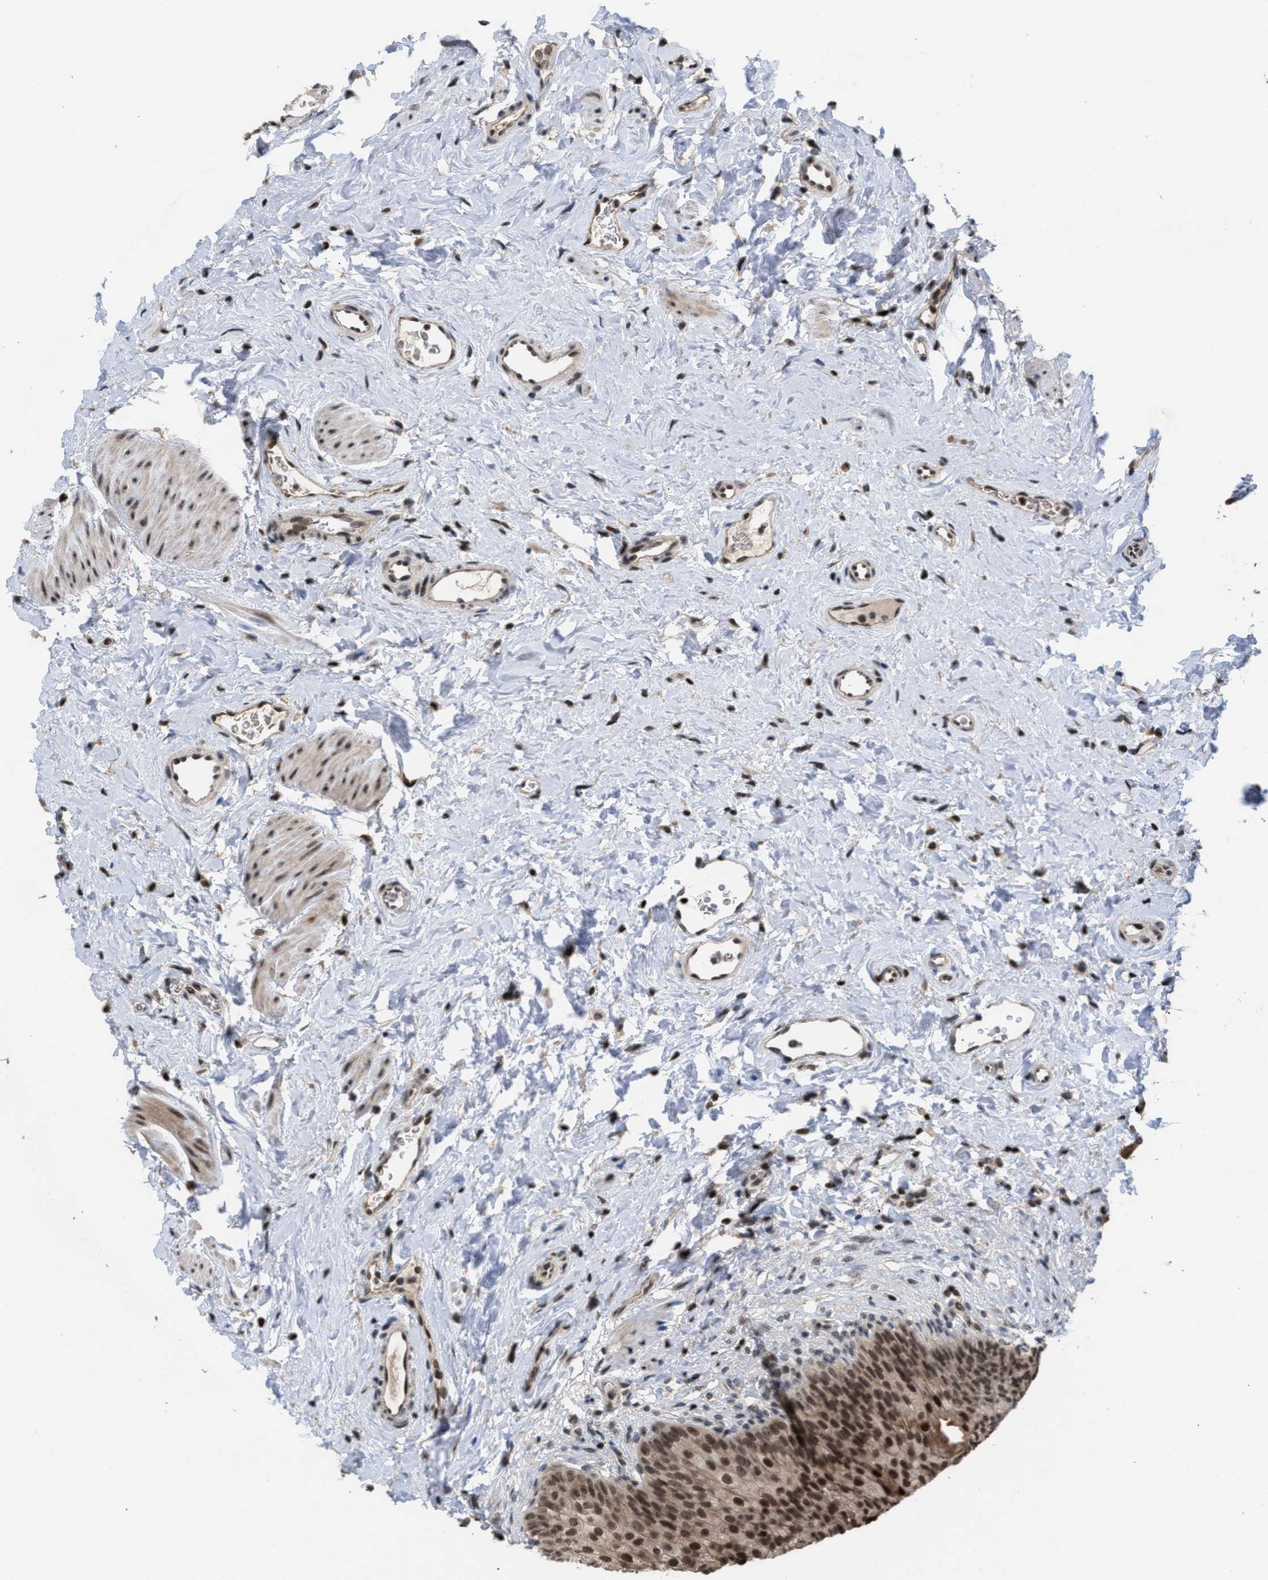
{"staining": {"intensity": "strong", "quantity": ">75%", "location": "nuclear"}, "tissue": "urinary bladder", "cell_type": "Urothelial cells", "image_type": "normal", "snomed": [{"axis": "morphology", "description": "Normal tissue, NOS"}, {"axis": "topography", "description": "Urinary bladder"}], "caption": "This is an image of immunohistochemistry (IHC) staining of benign urinary bladder, which shows strong expression in the nuclear of urothelial cells.", "gene": "C9orf78", "patient": {"sex": "female", "age": 79}}